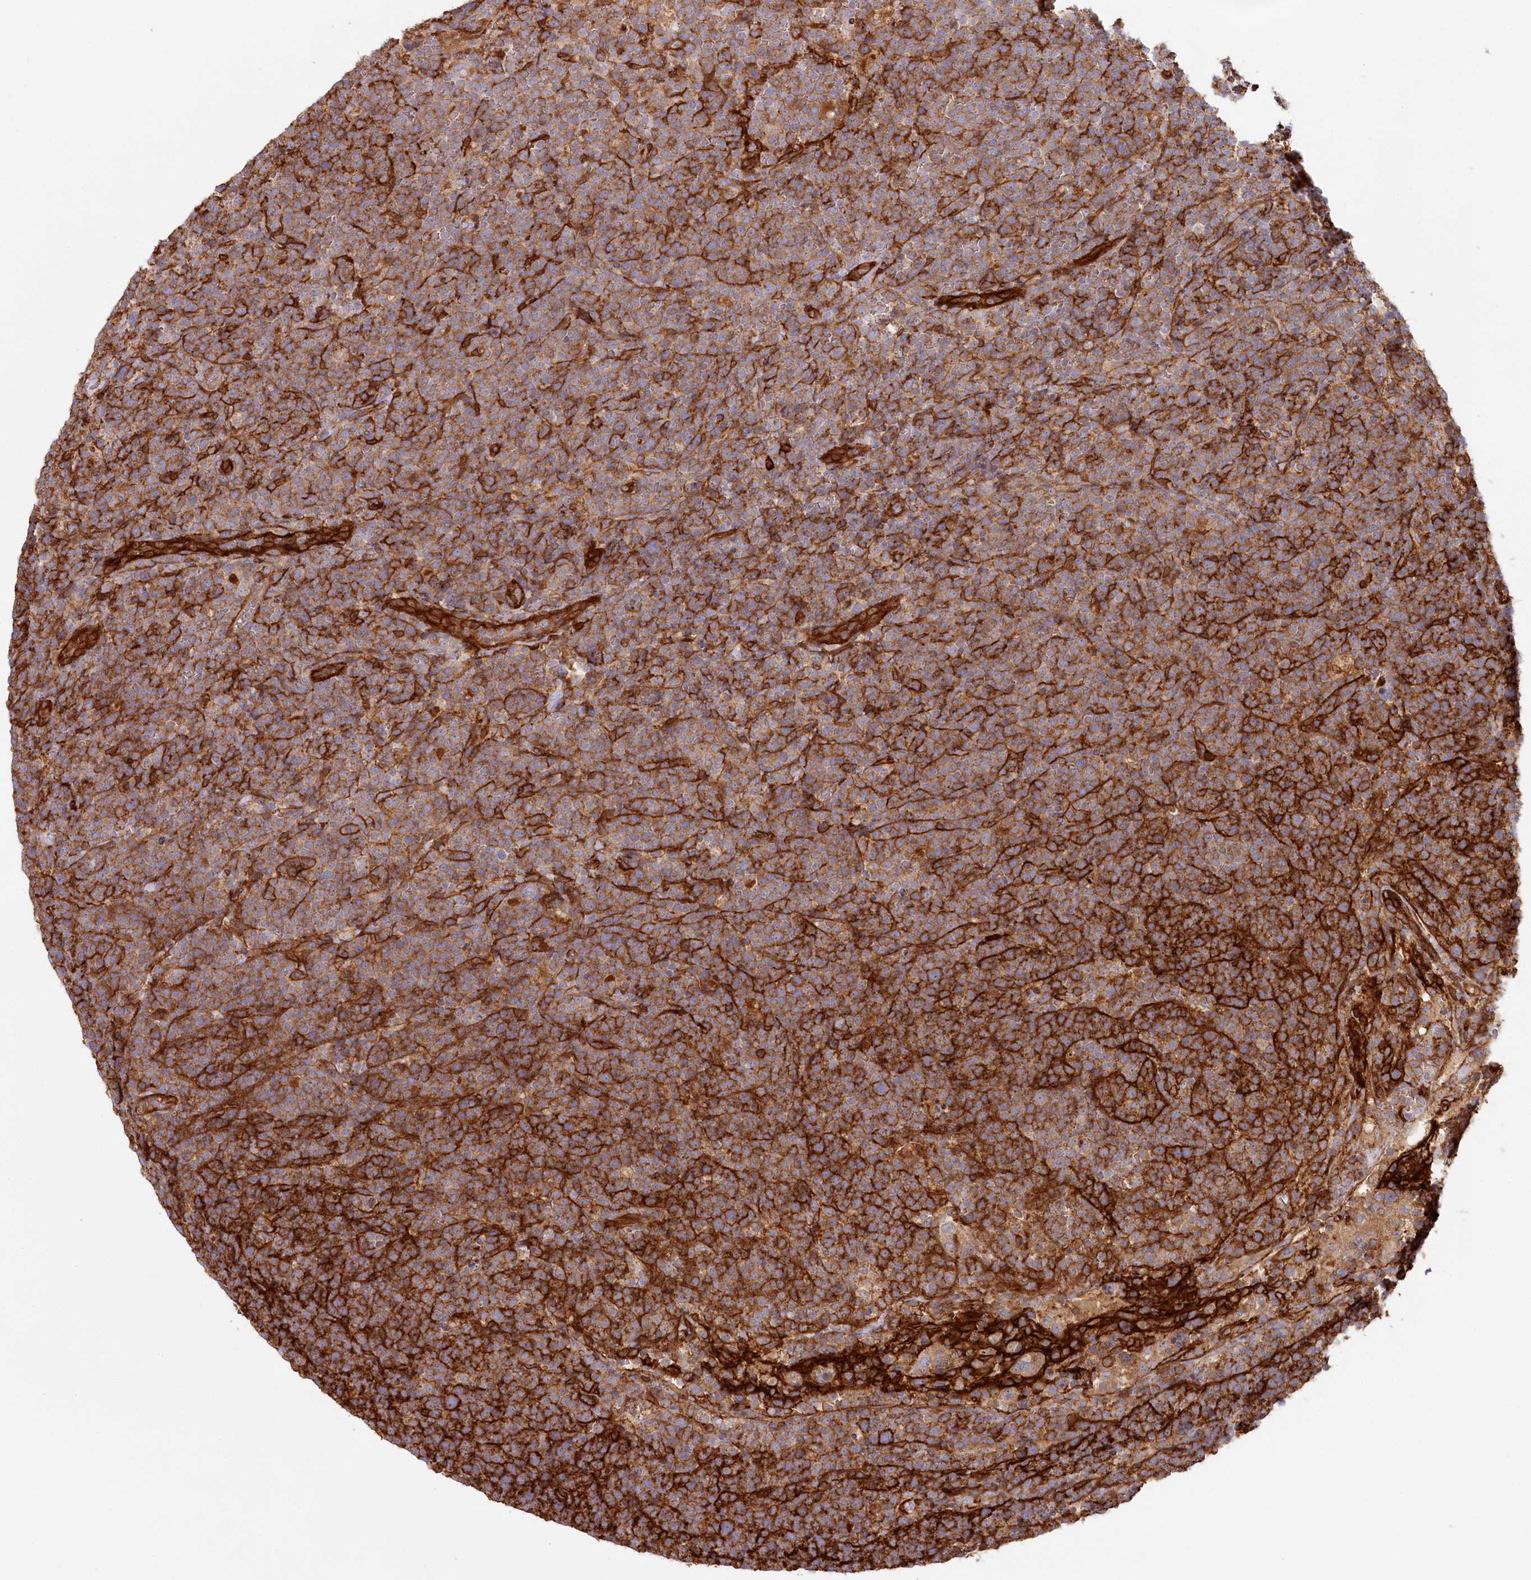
{"staining": {"intensity": "strong", "quantity": ">75%", "location": "cytoplasmic/membranous"}, "tissue": "lymphoma", "cell_type": "Tumor cells", "image_type": "cancer", "snomed": [{"axis": "morphology", "description": "Malignant lymphoma, non-Hodgkin's type, High grade"}, {"axis": "topography", "description": "Lymph node"}], "caption": "Immunohistochemical staining of lymphoma reveals high levels of strong cytoplasmic/membranous protein positivity in approximately >75% of tumor cells.", "gene": "RBP5", "patient": {"sex": "male", "age": 61}}